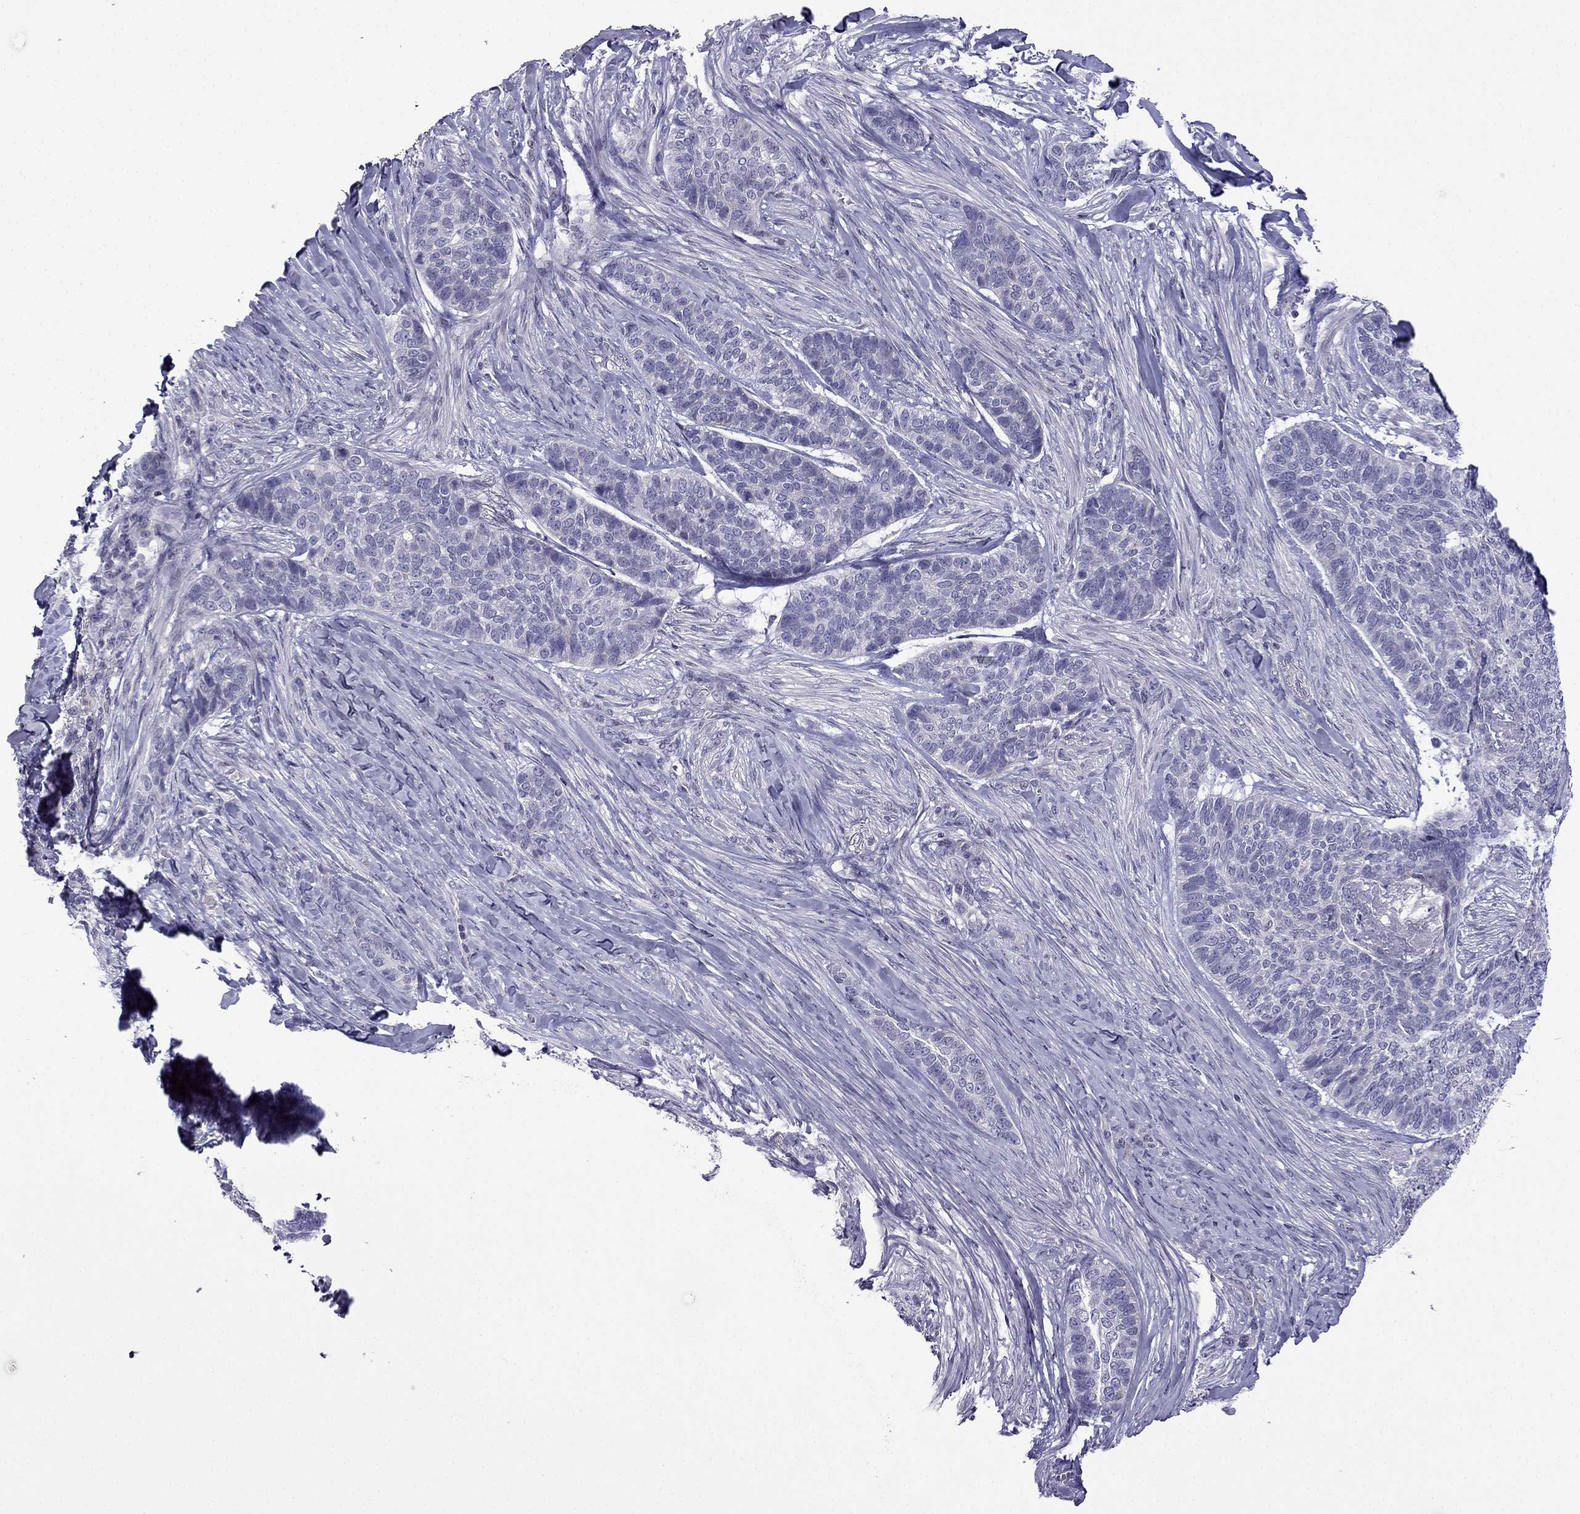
{"staining": {"intensity": "negative", "quantity": "none", "location": "none"}, "tissue": "skin cancer", "cell_type": "Tumor cells", "image_type": "cancer", "snomed": [{"axis": "morphology", "description": "Basal cell carcinoma"}, {"axis": "topography", "description": "Skin"}], "caption": "IHC of skin cancer (basal cell carcinoma) reveals no positivity in tumor cells. Brightfield microscopy of immunohistochemistry stained with DAB (3,3'-diaminobenzidine) (brown) and hematoxylin (blue), captured at high magnification.", "gene": "POM121L12", "patient": {"sex": "female", "age": 69}}